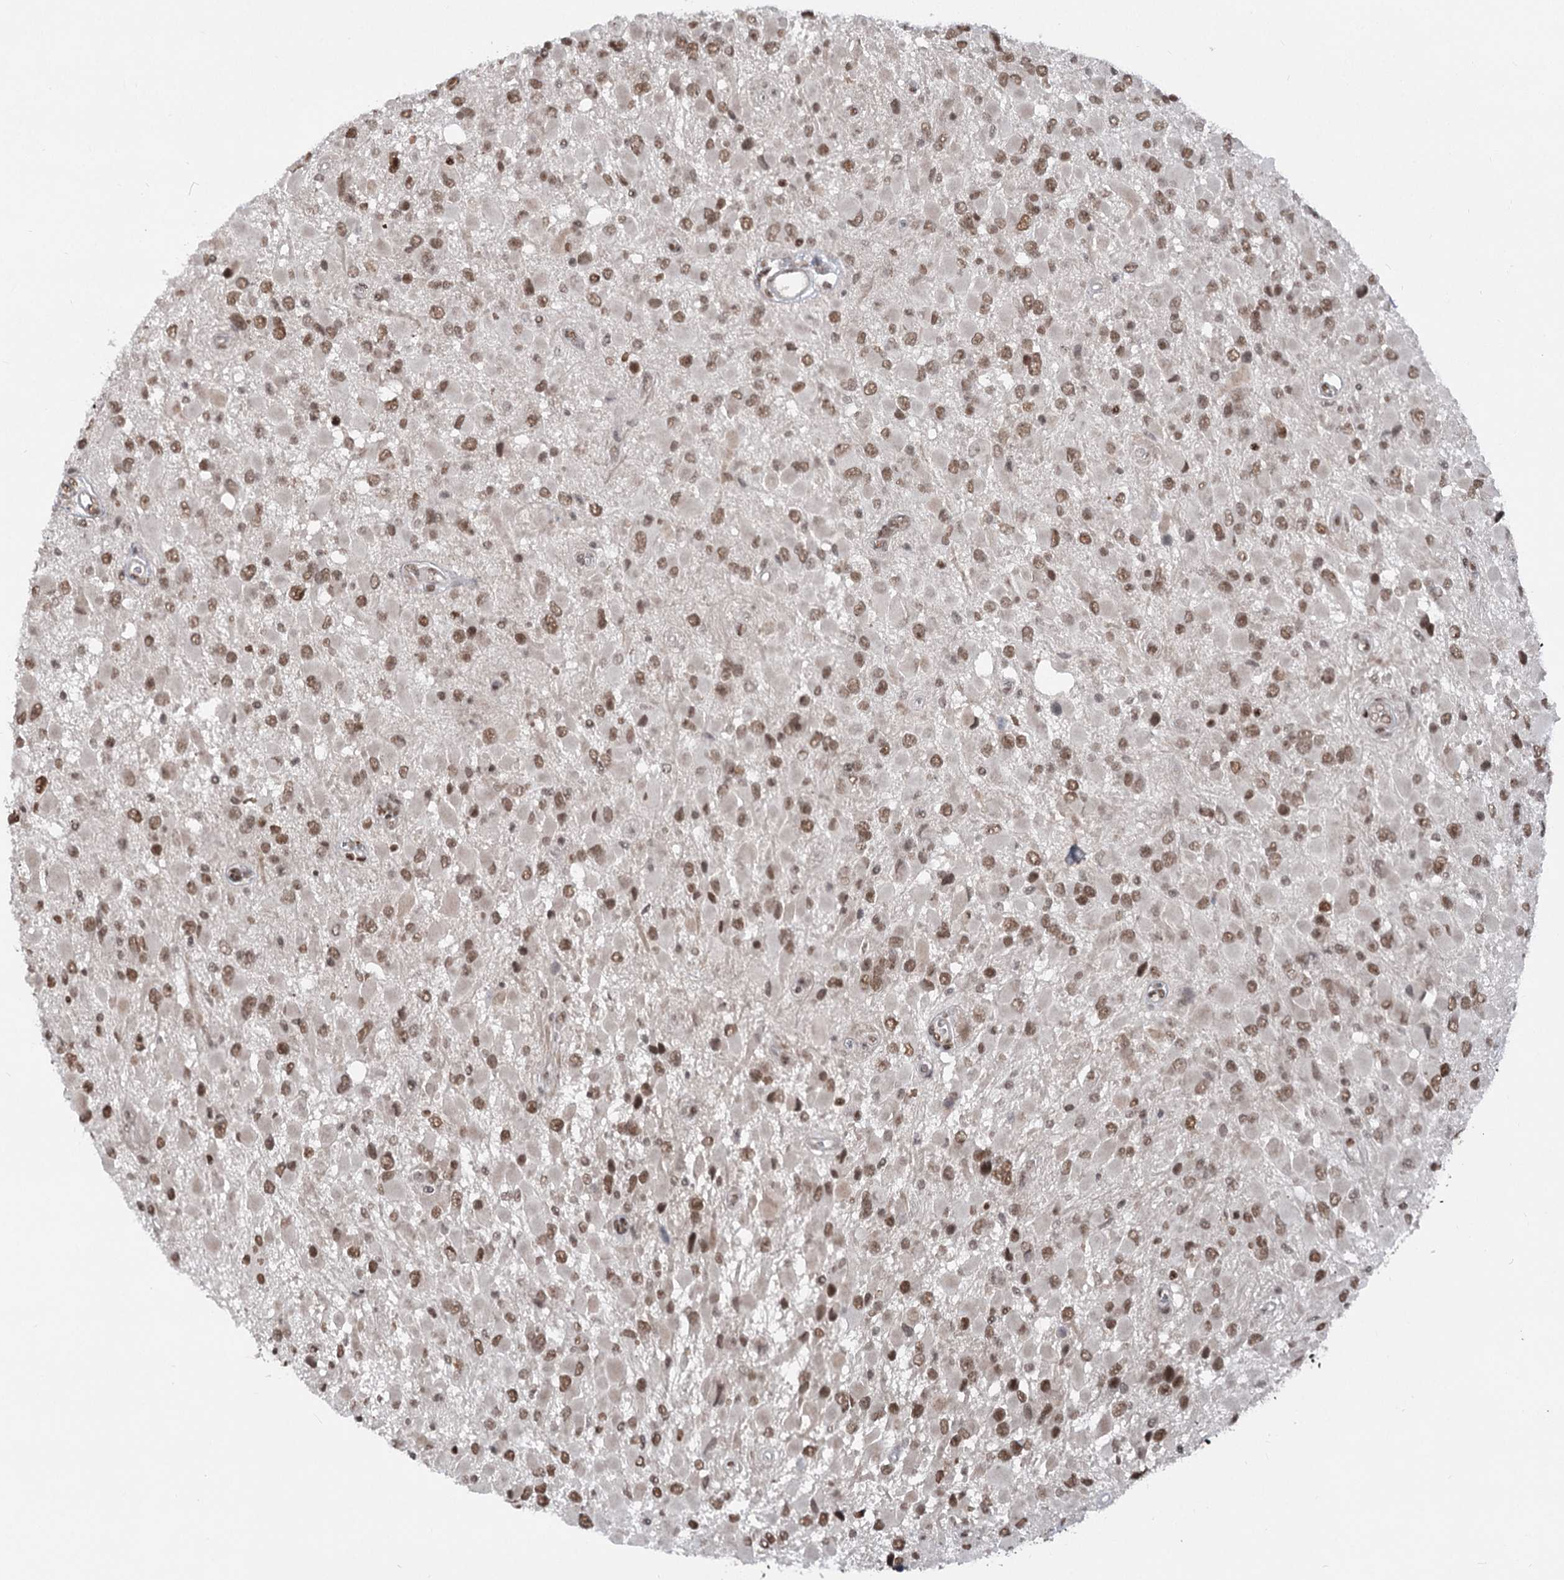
{"staining": {"intensity": "moderate", "quantity": ">75%", "location": "nuclear"}, "tissue": "glioma", "cell_type": "Tumor cells", "image_type": "cancer", "snomed": [{"axis": "morphology", "description": "Glioma, malignant, High grade"}, {"axis": "topography", "description": "Brain"}], "caption": "Immunohistochemical staining of human malignant high-grade glioma reveals medium levels of moderate nuclear positivity in about >75% of tumor cells. The staining is performed using DAB brown chromogen to label protein expression. The nuclei are counter-stained blue using hematoxylin.", "gene": "CGGBP1", "patient": {"sex": "male", "age": 53}}